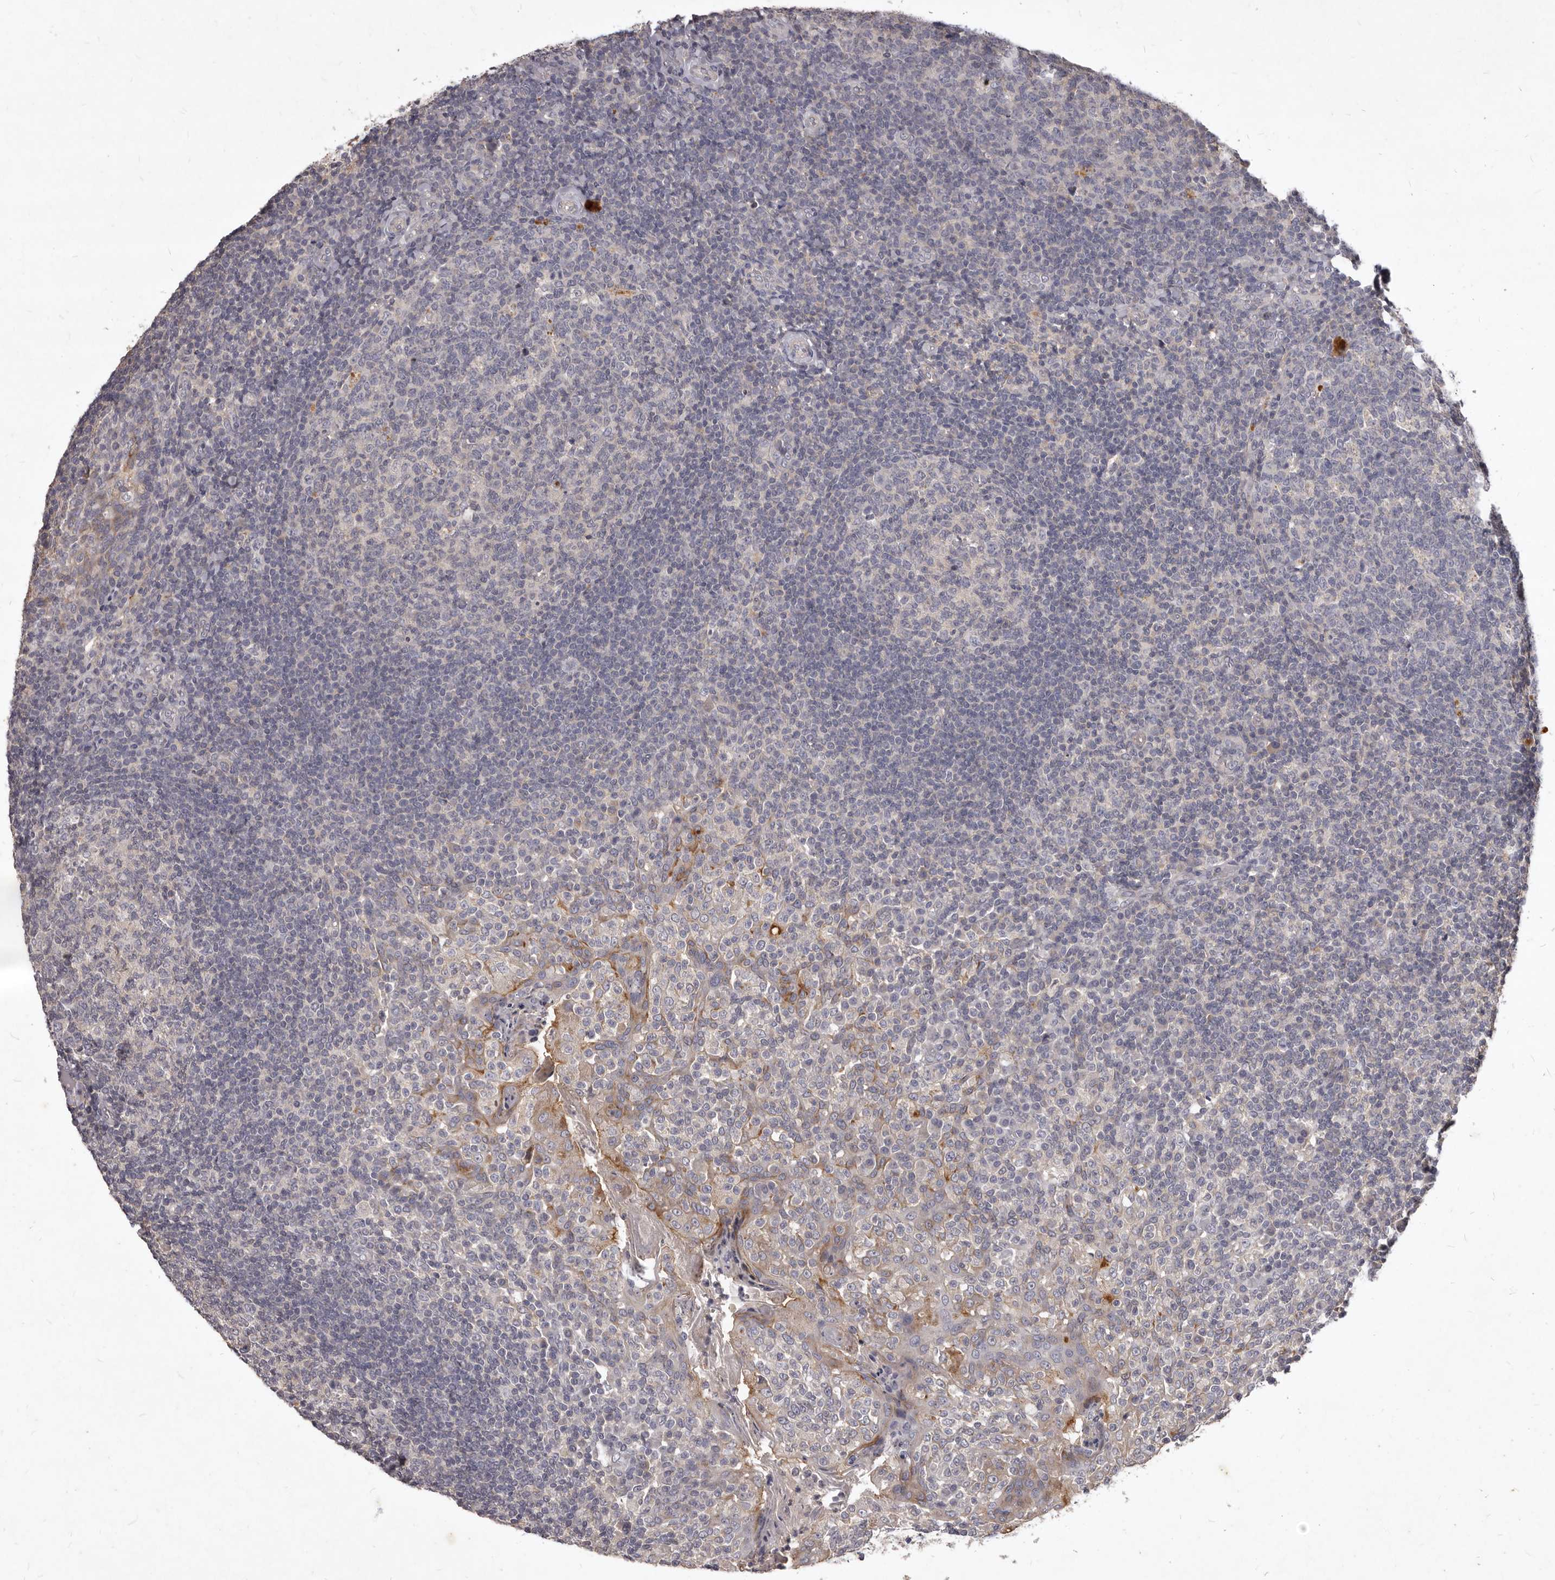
{"staining": {"intensity": "negative", "quantity": "none", "location": "none"}, "tissue": "tonsil", "cell_type": "Germinal center cells", "image_type": "normal", "snomed": [{"axis": "morphology", "description": "Normal tissue, NOS"}, {"axis": "topography", "description": "Tonsil"}], "caption": "High magnification brightfield microscopy of normal tonsil stained with DAB (3,3'-diaminobenzidine) (brown) and counterstained with hematoxylin (blue): germinal center cells show no significant staining. Nuclei are stained in blue.", "gene": "GPRC5C", "patient": {"sex": "female", "age": 19}}